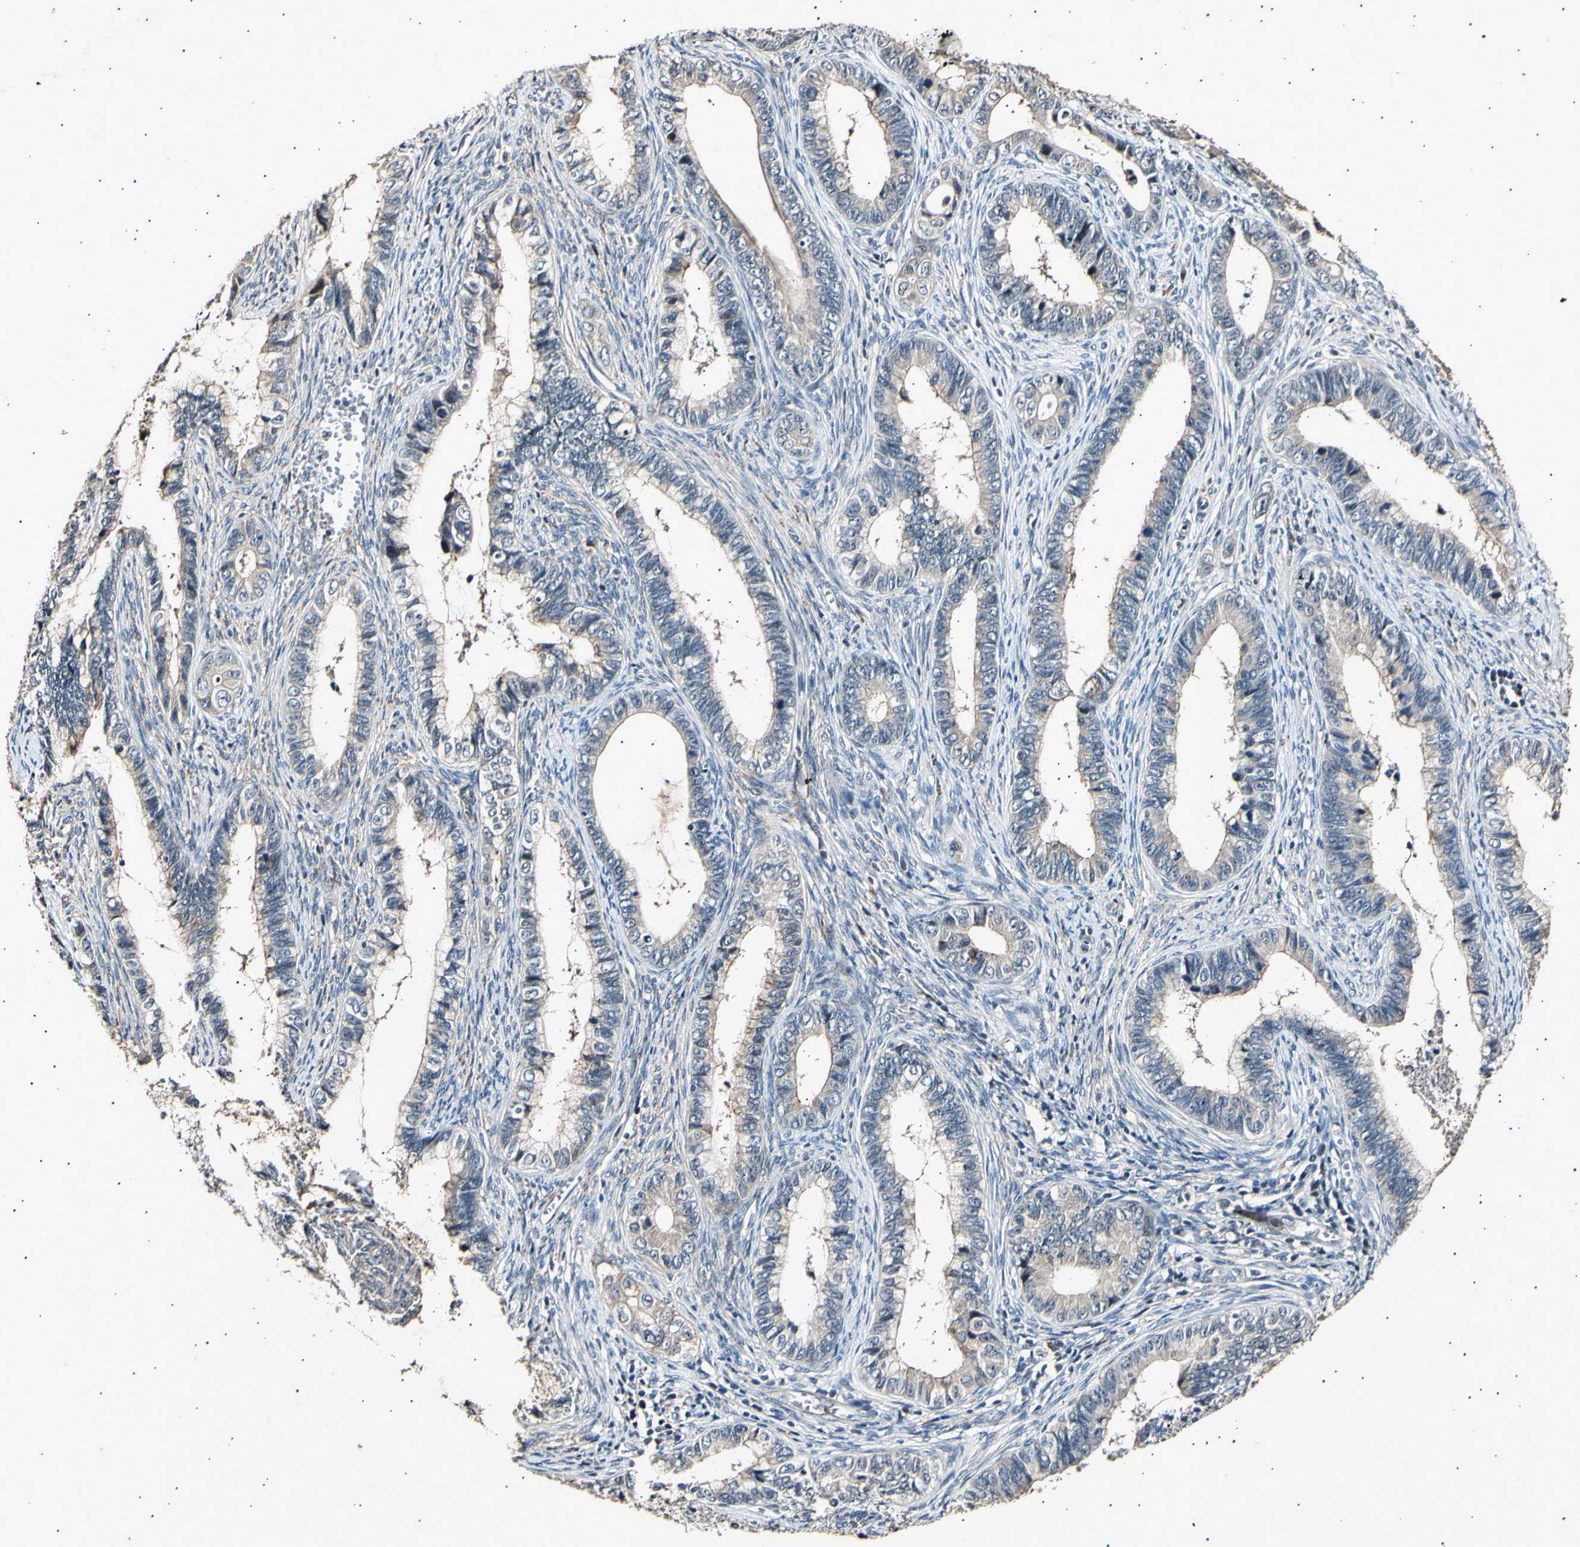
{"staining": {"intensity": "weak", "quantity": ">75%", "location": "cytoplasmic/membranous"}, "tissue": "cervical cancer", "cell_type": "Tumor cells", "image_type": "cancer", "snomed": [{"axis": "morphology", "description": "Adenocarcinoma, NOS"}, {"axis": "topography", "description": "Cervix"}], "caption": "There is low levels of weak cytoplasmic/membranous positivity in tumor cells of cervical cancer, as demonstrated by immunohistochemical staining (brown color).", "gene": "ADCY3", "patient": {"sex": "female", "age": 44}}